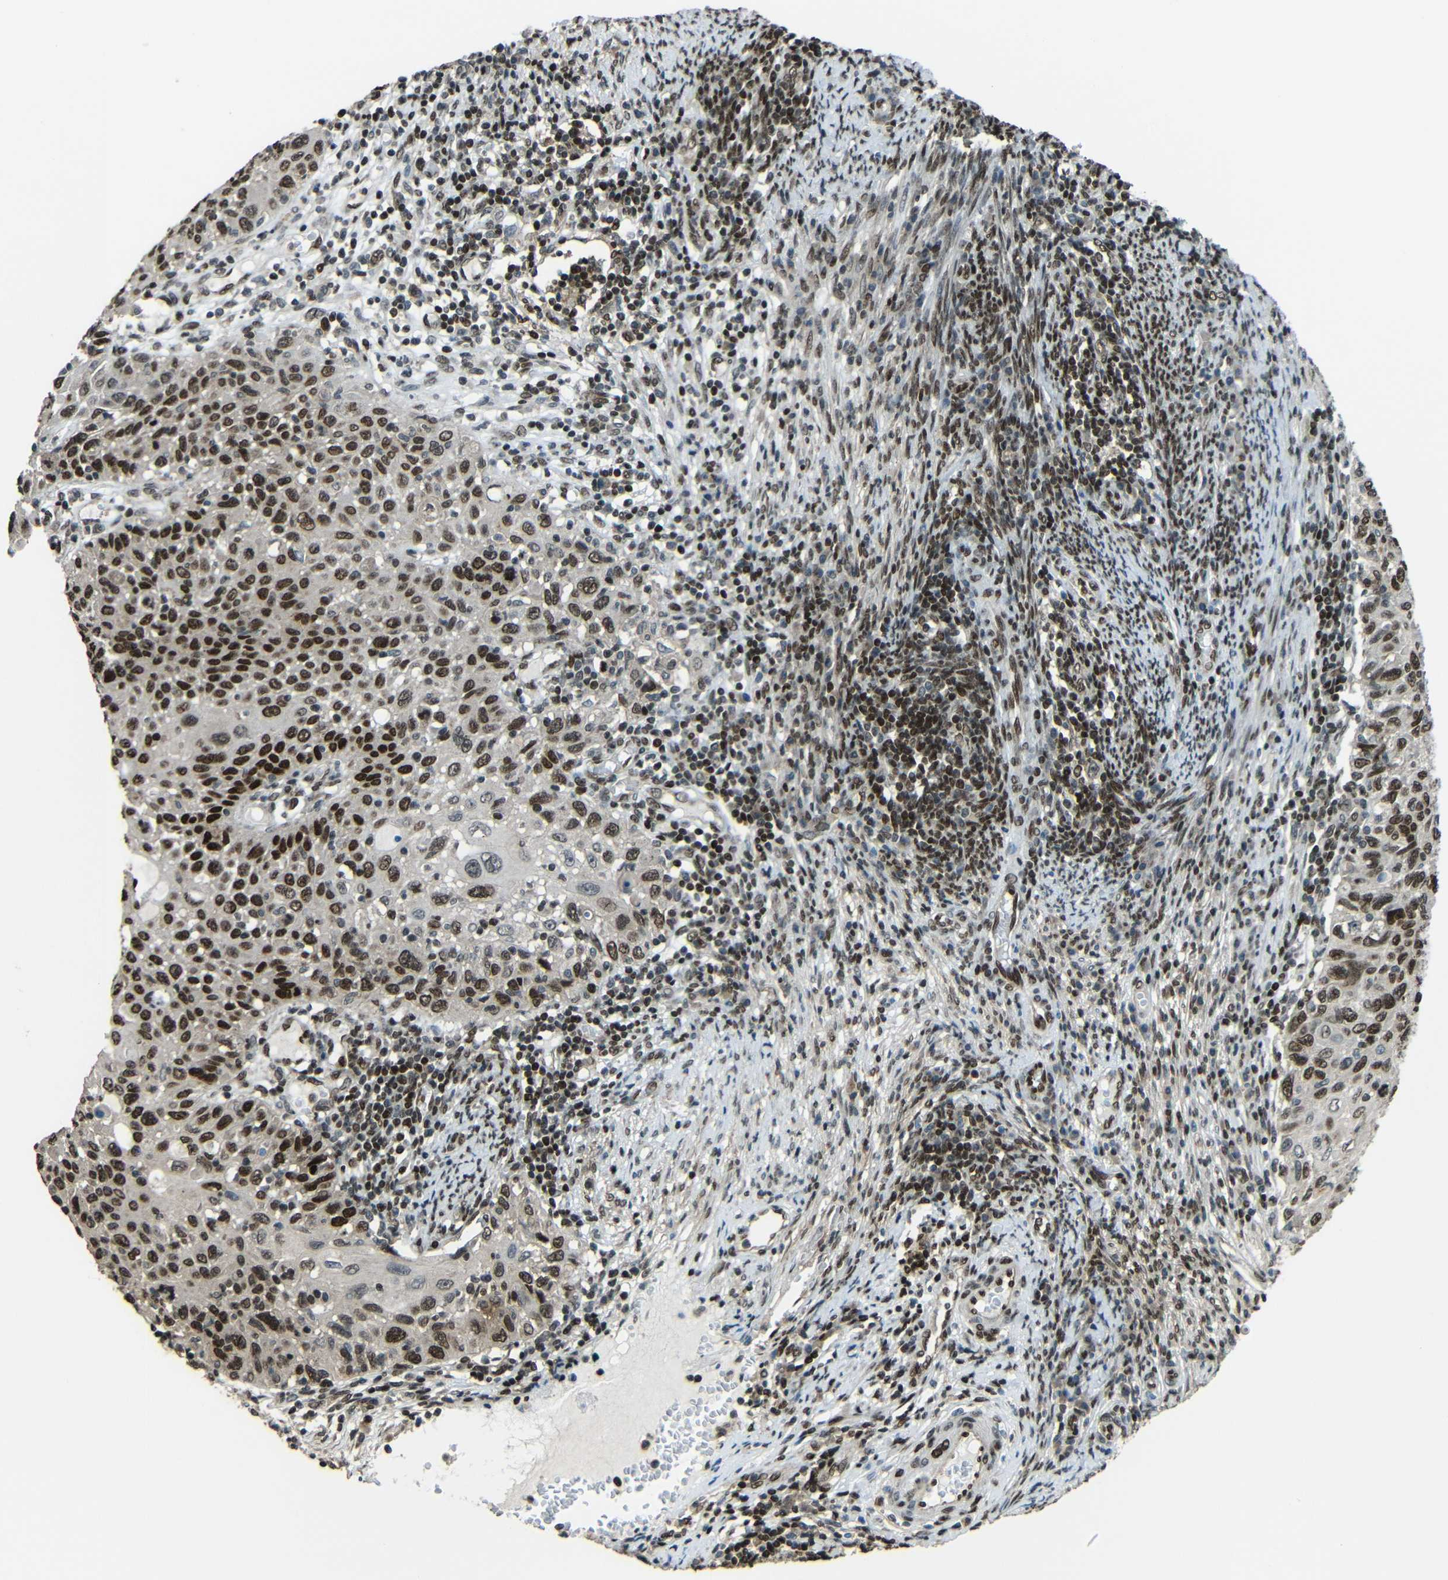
{"staining": {"intensity": "strong", "quantity": ">75%", "location": "nuclear"}, "tissue": "cervical cancer", "cell_type": "Tumor cells", "image_type": "cancer", "snomed": [{"axis": "morphology", "description": "Squamous cell carcinoma, NOS"}, {"axis": "topography", "description": "Cervix"}], "caption": "Immunohistochemistry of squamous cell carcinoma (cervical) exhibits high levels of strong nuclear staining in approximately >75% of tumor cells. (Brightfield microscopy of DAB IHC at high magnification).", "gene": "PSIP1", "patient": {"sex": "female", "age": 70}}